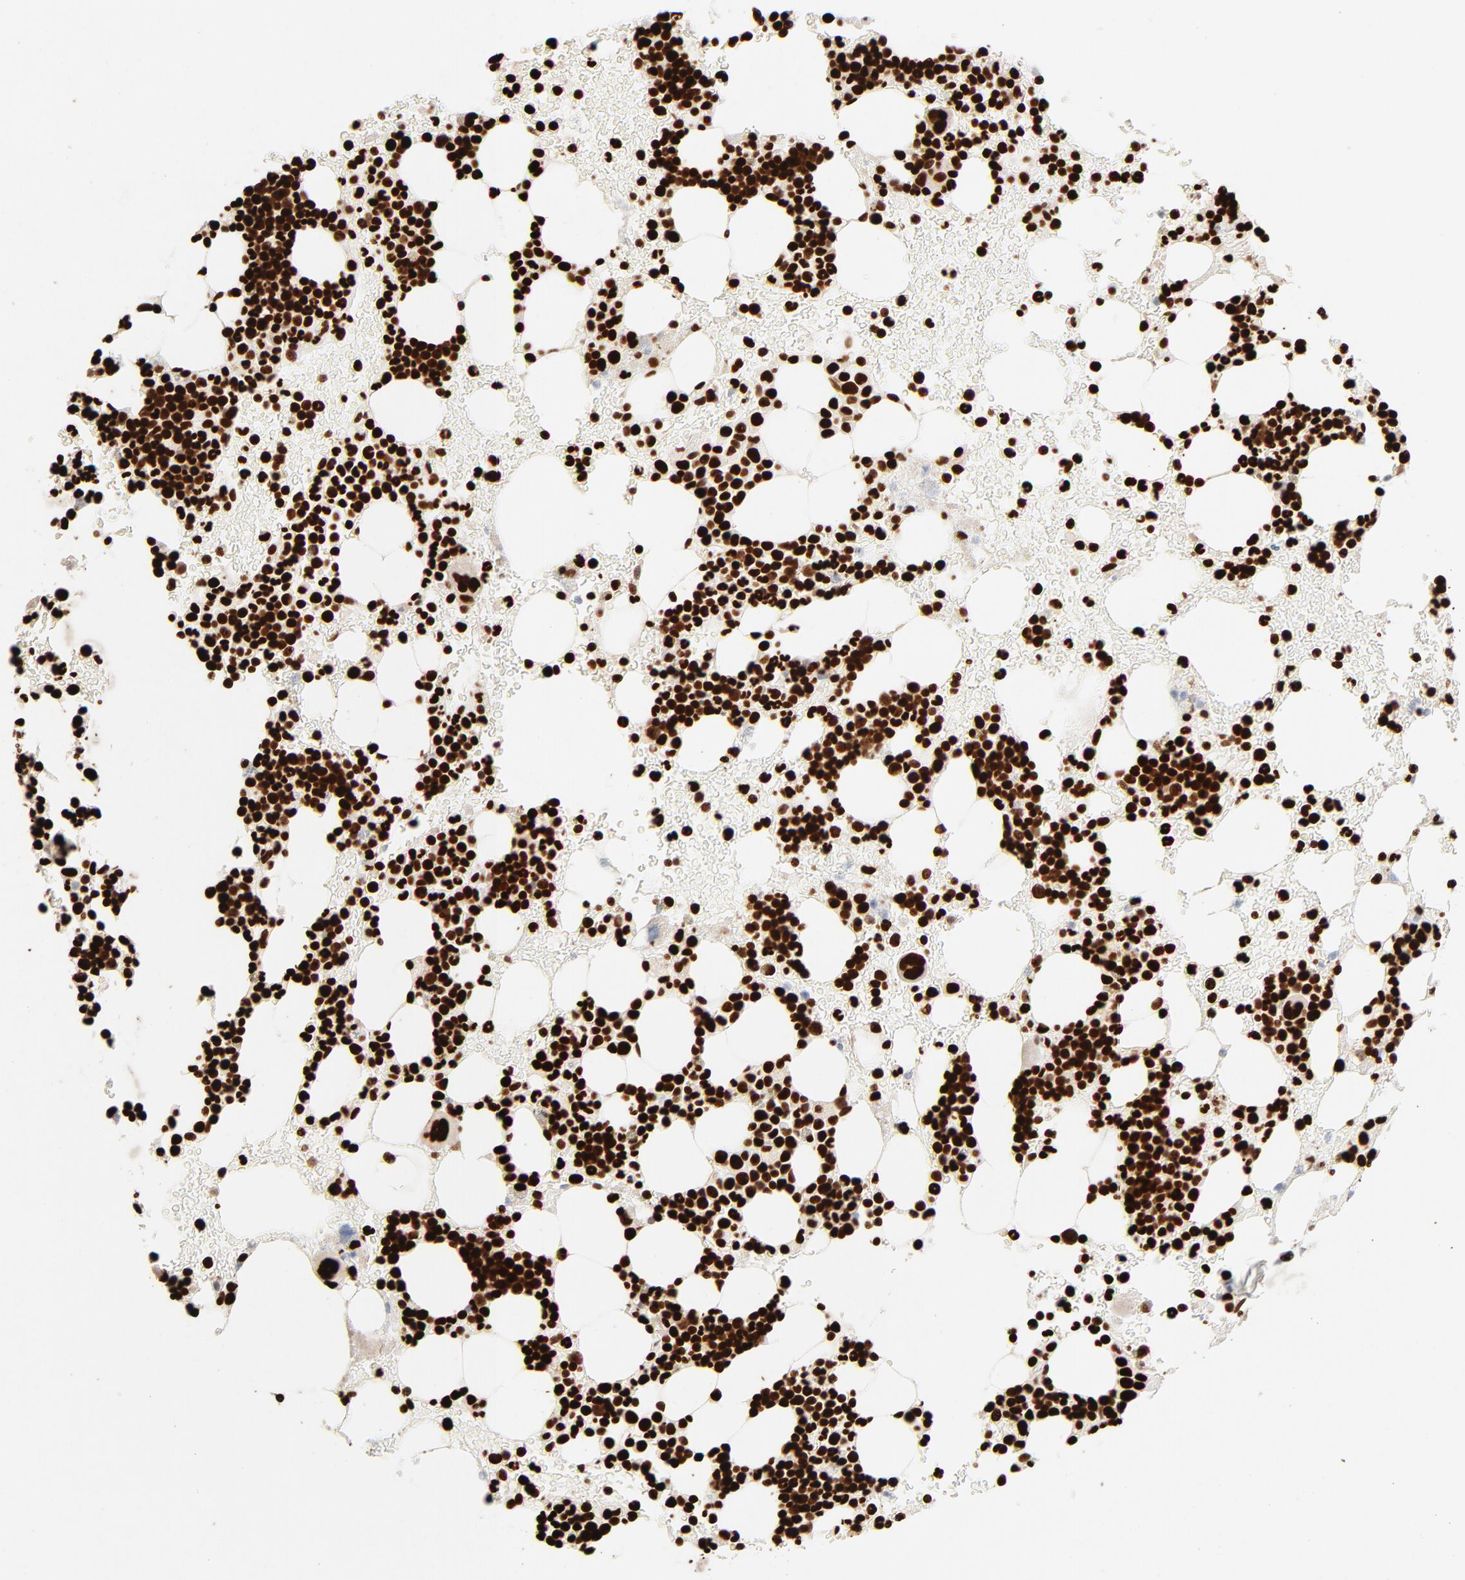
{"staining": {"intensity": "strong", "quantity": ">75%", "location": "nuclear"}, "tissue": "bone marrow", "cell_type": "Hematopoietic cells", "image_type": "normal", "snomed": [{"axis": "morphology", "description": "Normal tissue, NOS"}, {"axis": "topography", "description": "Bone marrow"}], "caption": "A brown stain highlights strong nuclear positivity of a protein in hematopoietic cells of benign human bone marrow. Using DAB (3,3'-diaminobenzidine) (brown) and hematoxylin (blue) stains, captured at high magnification using brightfield microscopy.", "gene": "HMGB1", "patient": {"sex": "male", "age": 17}}